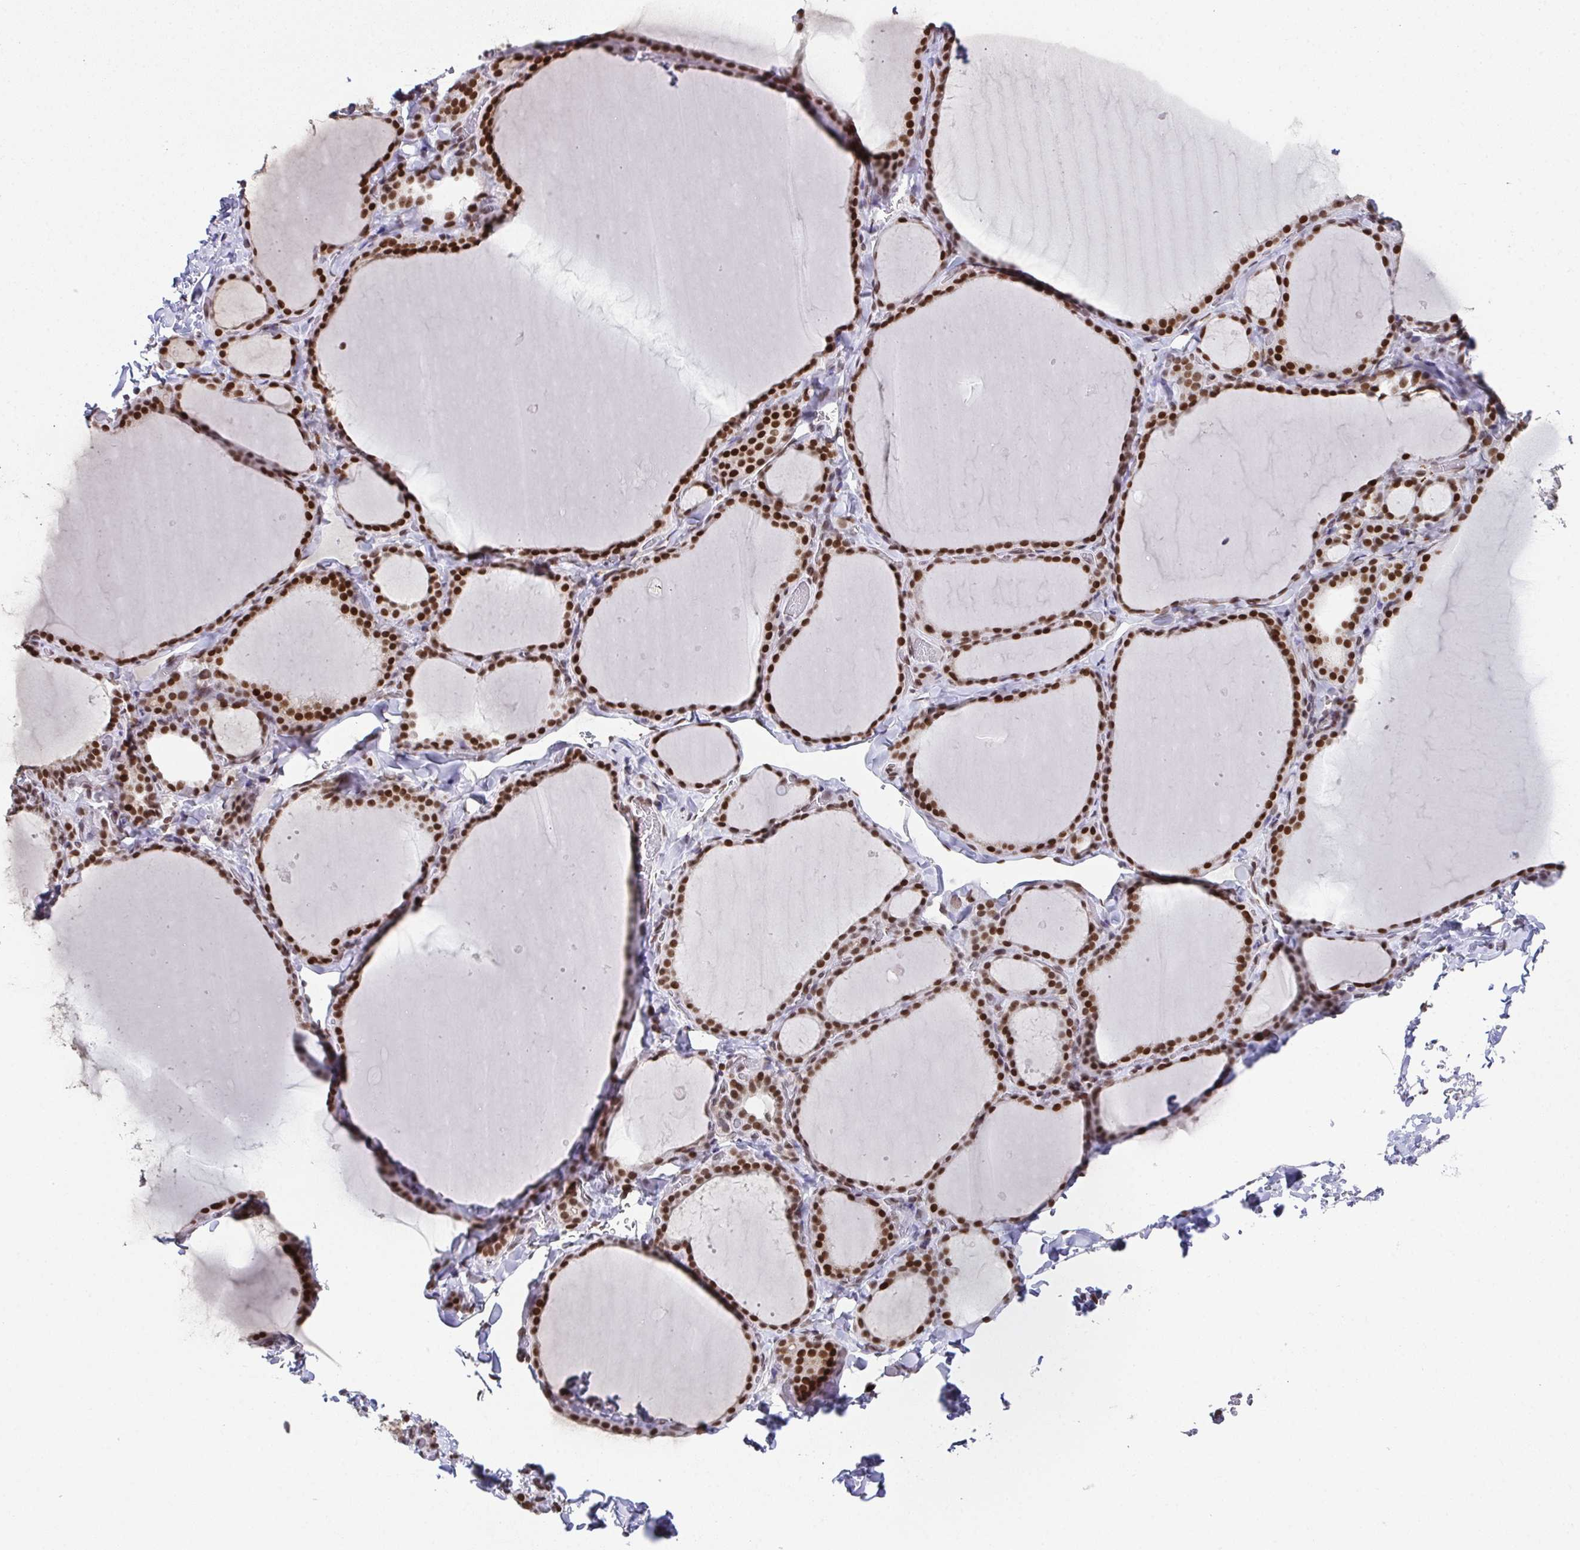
{"staining": {"intensity": "strong", "quantity": ">75%", "location": "nuclear"}, "tissue": "thyroid gland", "cell_type": "Glandular cells", "image_type": "normal", "snomed": [{"axis": "morphology", "description": "Normal tissue, NOS"}, {"axis": "topography", "description": "Thyroid gland"}], "caption": "The histopathology image shows immunohistochemical staining of normal thyroid gland. There is strong nuclear expression is identified in about >75% of glandular cells. (DAB = brown stain, brightfield microscopy at high magnification).", "gene": "RB1", "patient": {"sex": "female", "age": 22}}